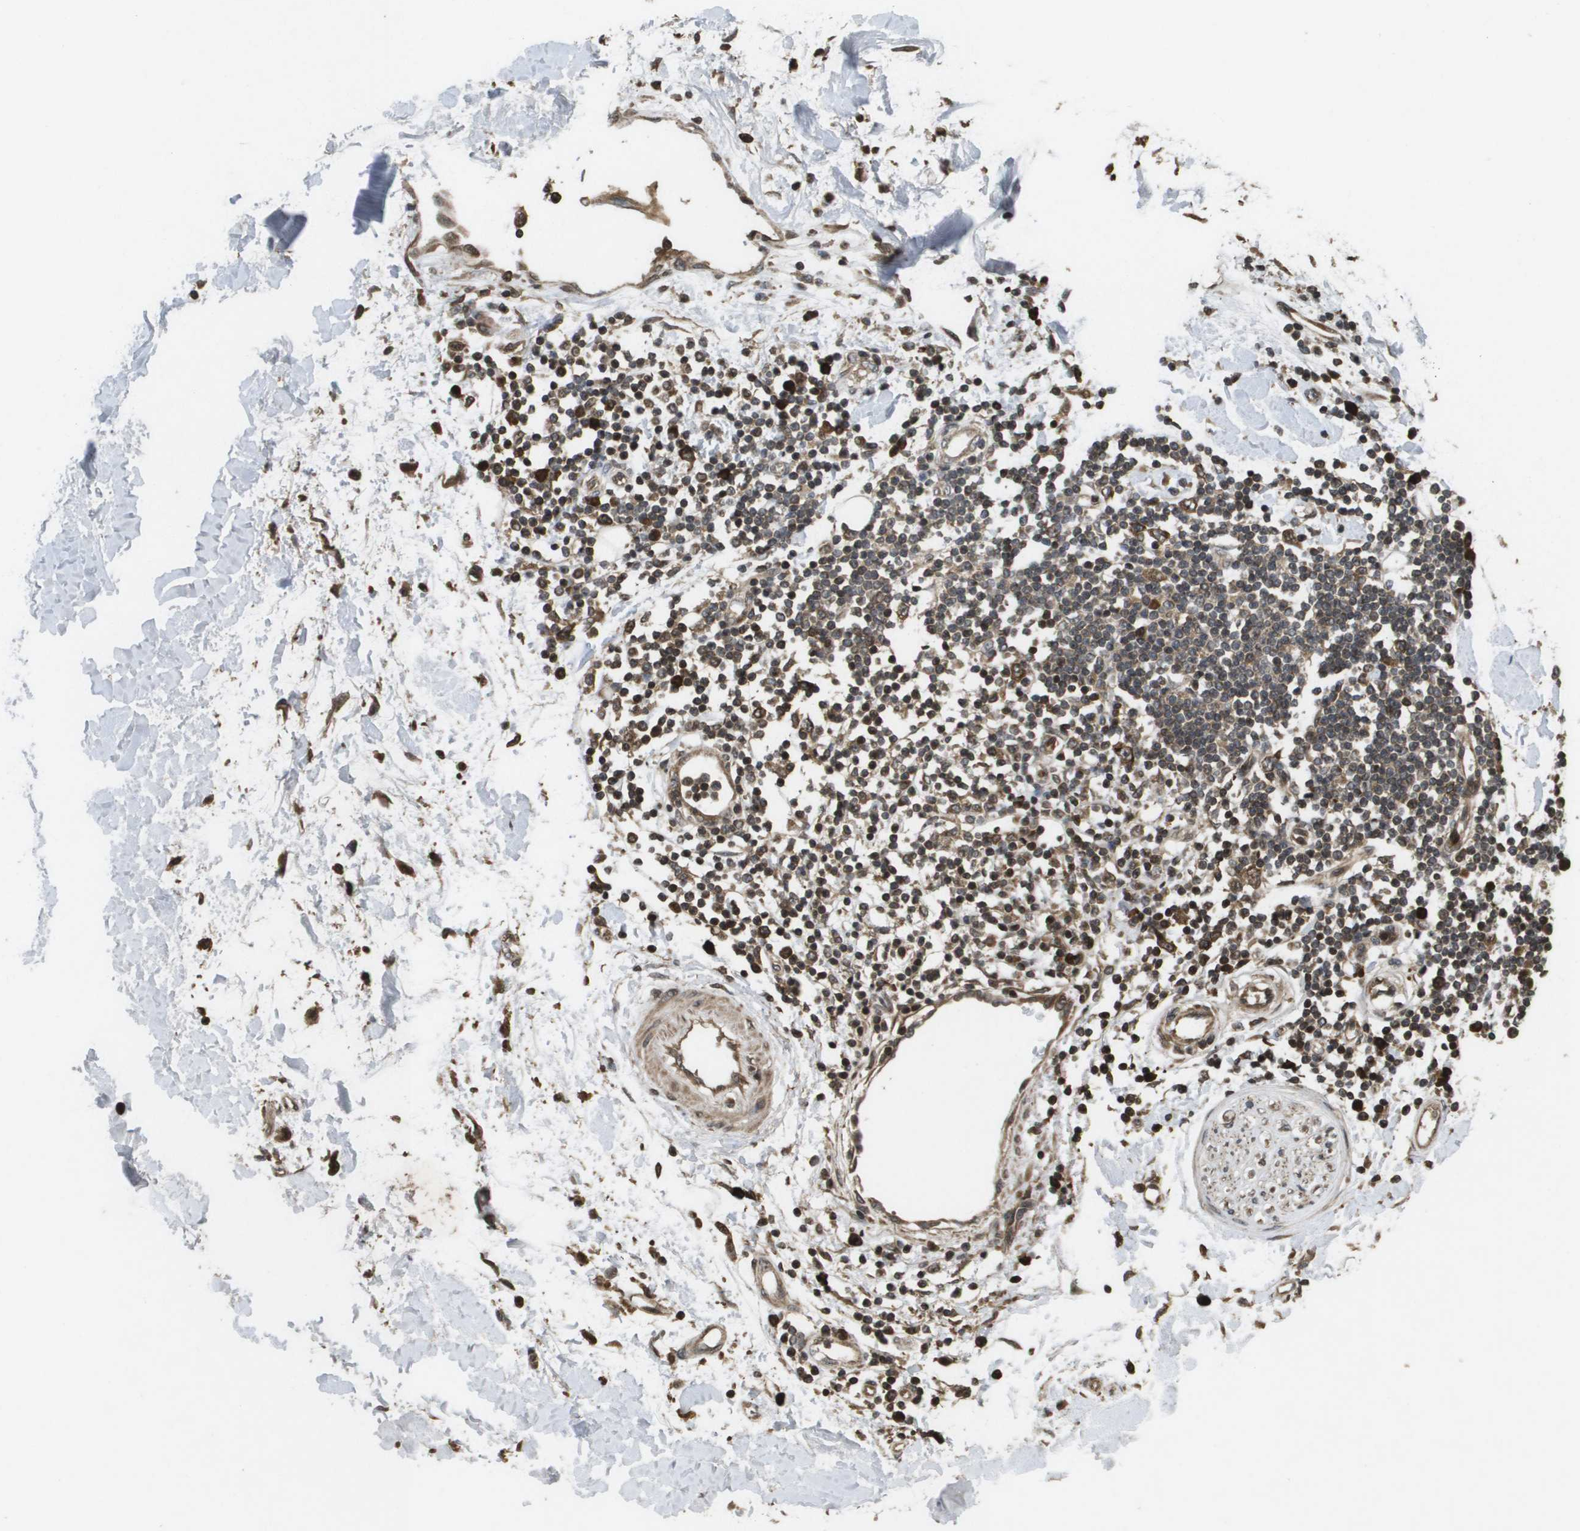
{"staining": {"intensity": "moderate", "quantity": "25%-75%", "location": "cytoplasmic/membranous"}, "tissue": "adipose tissue", "cell_type": "Adipocytes", "image_type": "normal", "snomed": [{"axis": "morphology", "description": "Squamous cell carcinoma, NOS"}, {"axis": "topography", "description": "Skin"}], "caption": "Immunohistochemistry (IHC) image of benign adipose tissue stained for a protein (brown), which shows medium levels of moderate cytoplasmic/membranous positivity in about 25%-75% of adipocytes.", "gene": "KIF11", "patient": {"sex": "male", "age": 83}}